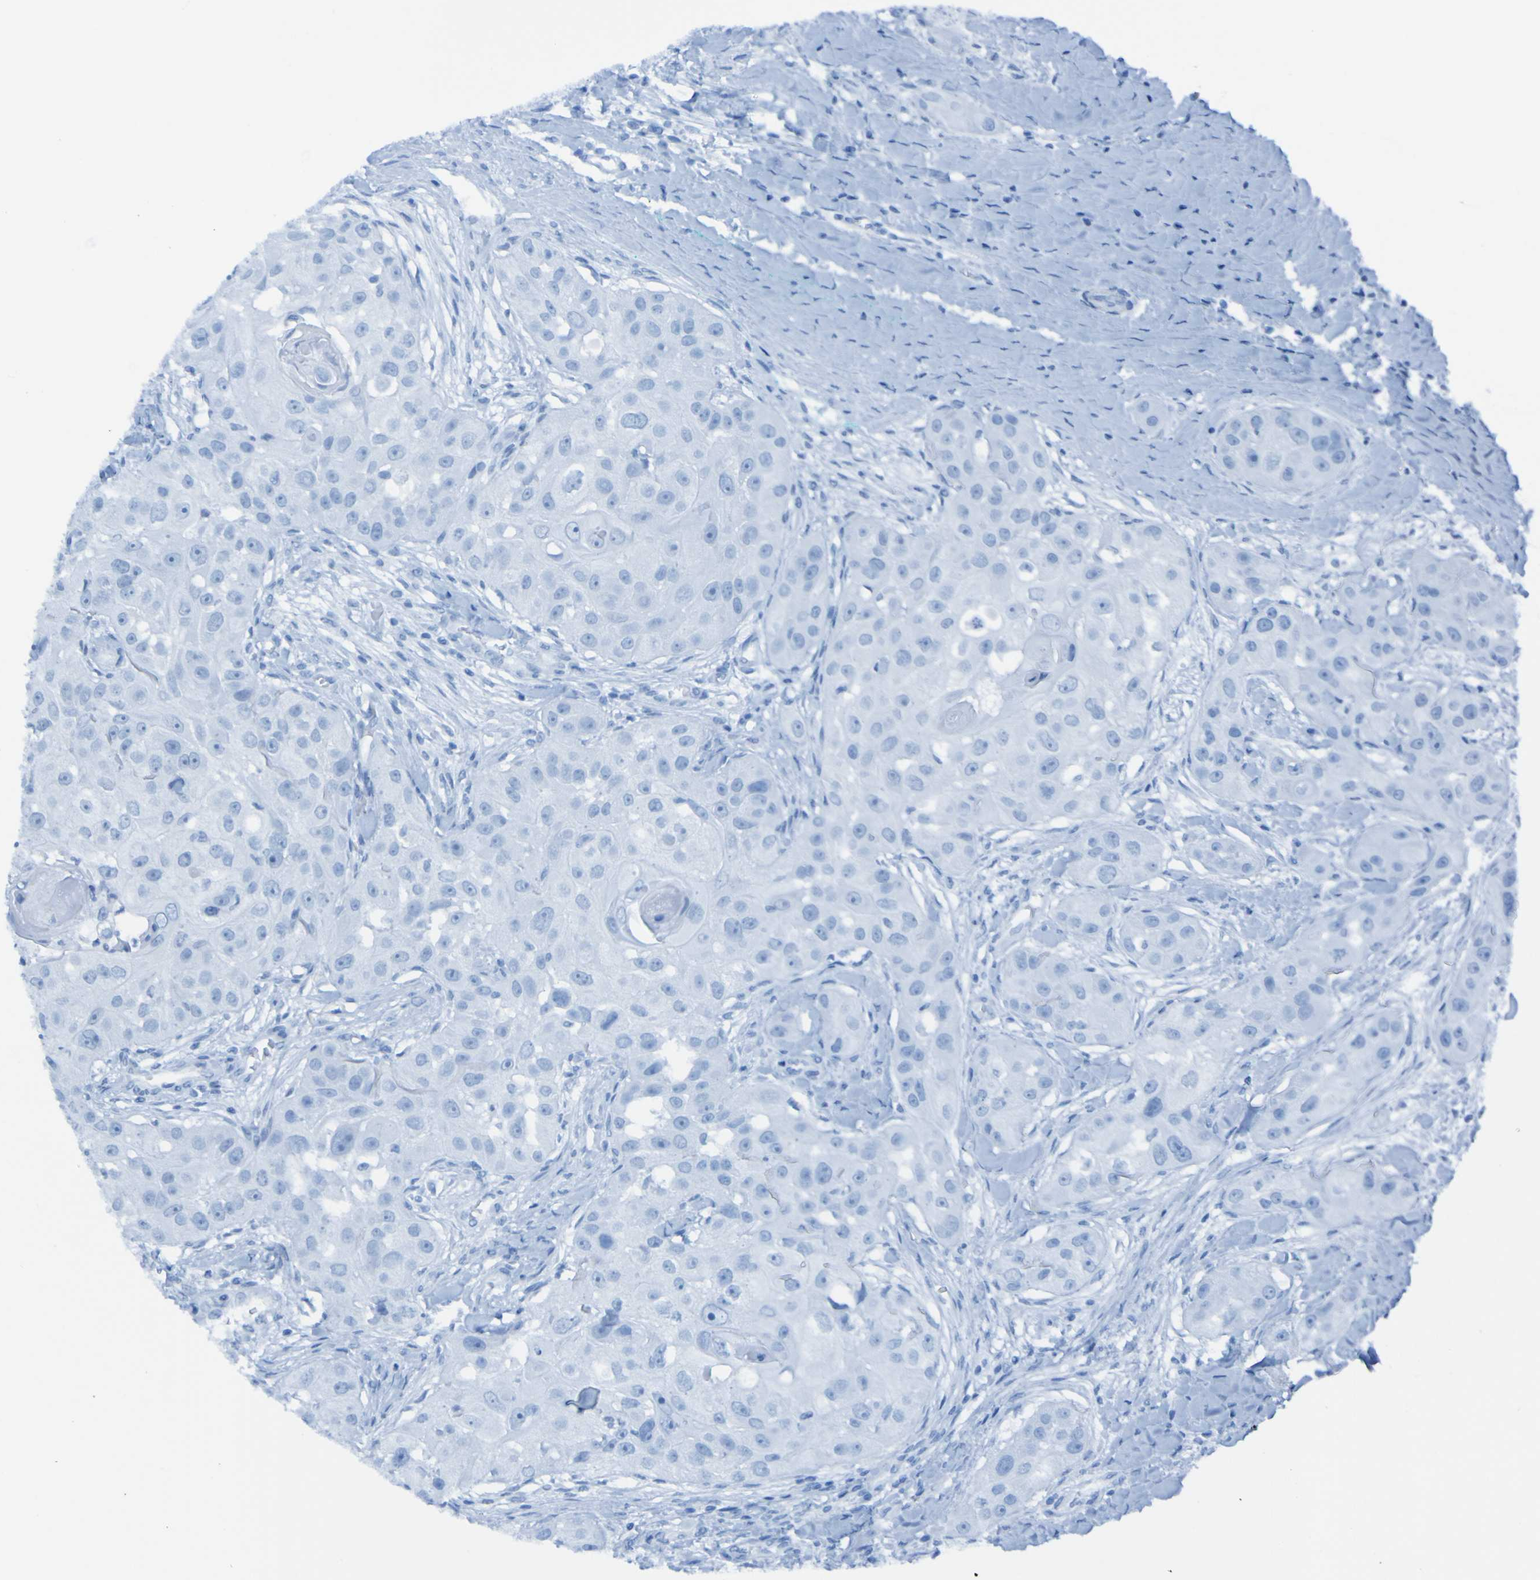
{"staining": {"intensity": "negative", "quantity": "none", "location": "none"}, "tissue": "head and neck cancer", "cell_type": "Tumor cells", "image_type": "cancer", "snomed": [{"axis": "morphology", "description": "Normal tissue, NOS"}, {"axis": "morphology", "description": "Squamous cell carcinoma, NOS"}, {"axis": "topography", "description": "Skeletal muscle"}, {"axis": "topography", "description": "Head-Neck"}], "caption": "DAB (3,3'-diaminobenzidine) immunohistochemical staining of human squamous cell carcinoma (head and neck) demonstrates no significant positivity in tumor cells.", "gene": "PHF2", "patient": {"sex": "male", "age": 51}}